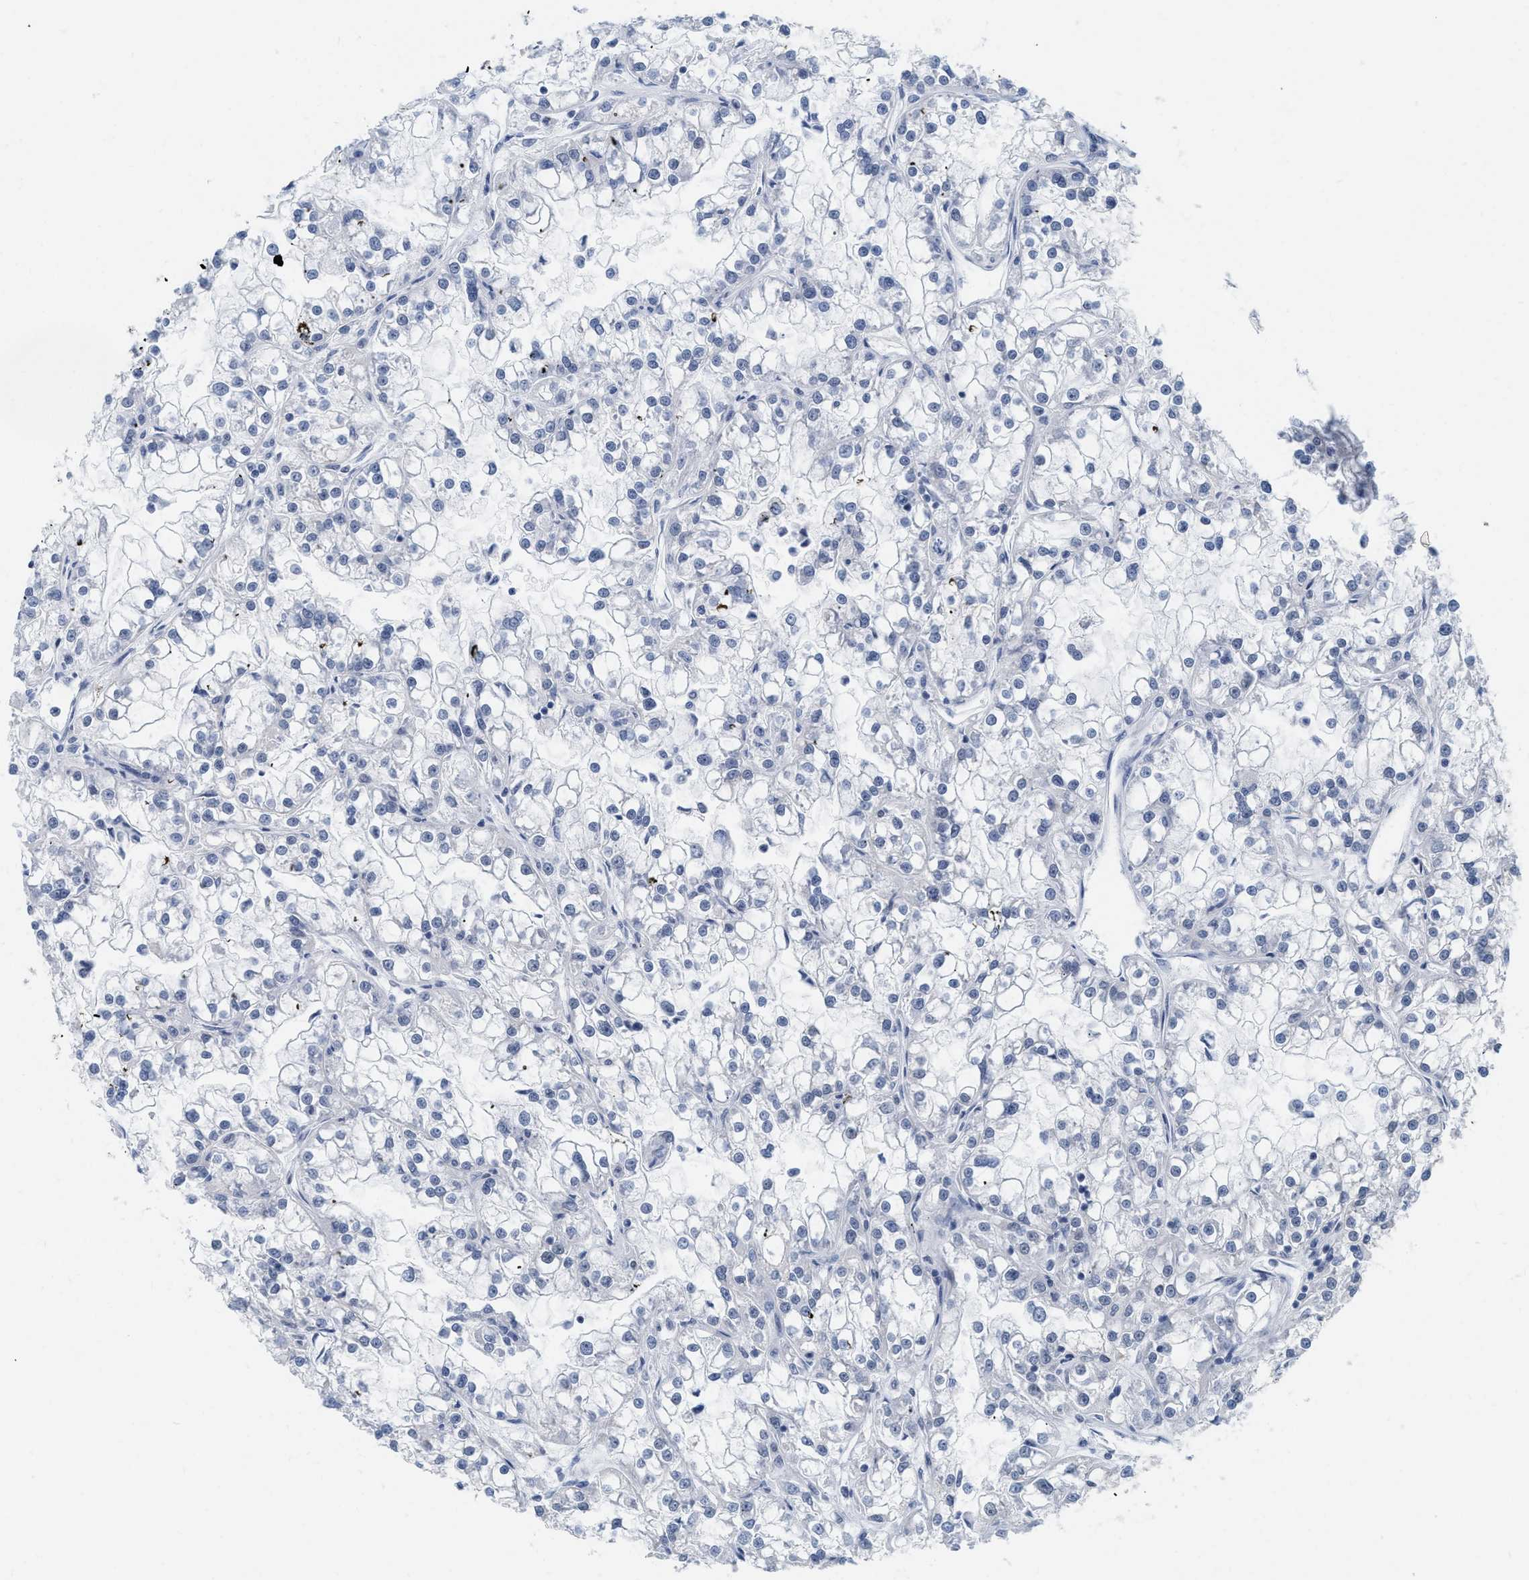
{"staining": {"intensity": "negative", "quantity": "none", "location": "none"}, "tissue": "renal cancer", "cell_type": "Tumor cells", "image_type": "cancer", "snomed": [{"axis": "morphology", "description": "Adenocarcinoma, NOS"}, {"axis": "topography", "description": "Kidney"}], "caption": "Immunohistochemical staining of human adenocarcinoma (renal) shows no significant staining in tumor cells.", "gene": "XIRP1", "patient": {"sex": "female", "age": 52}}